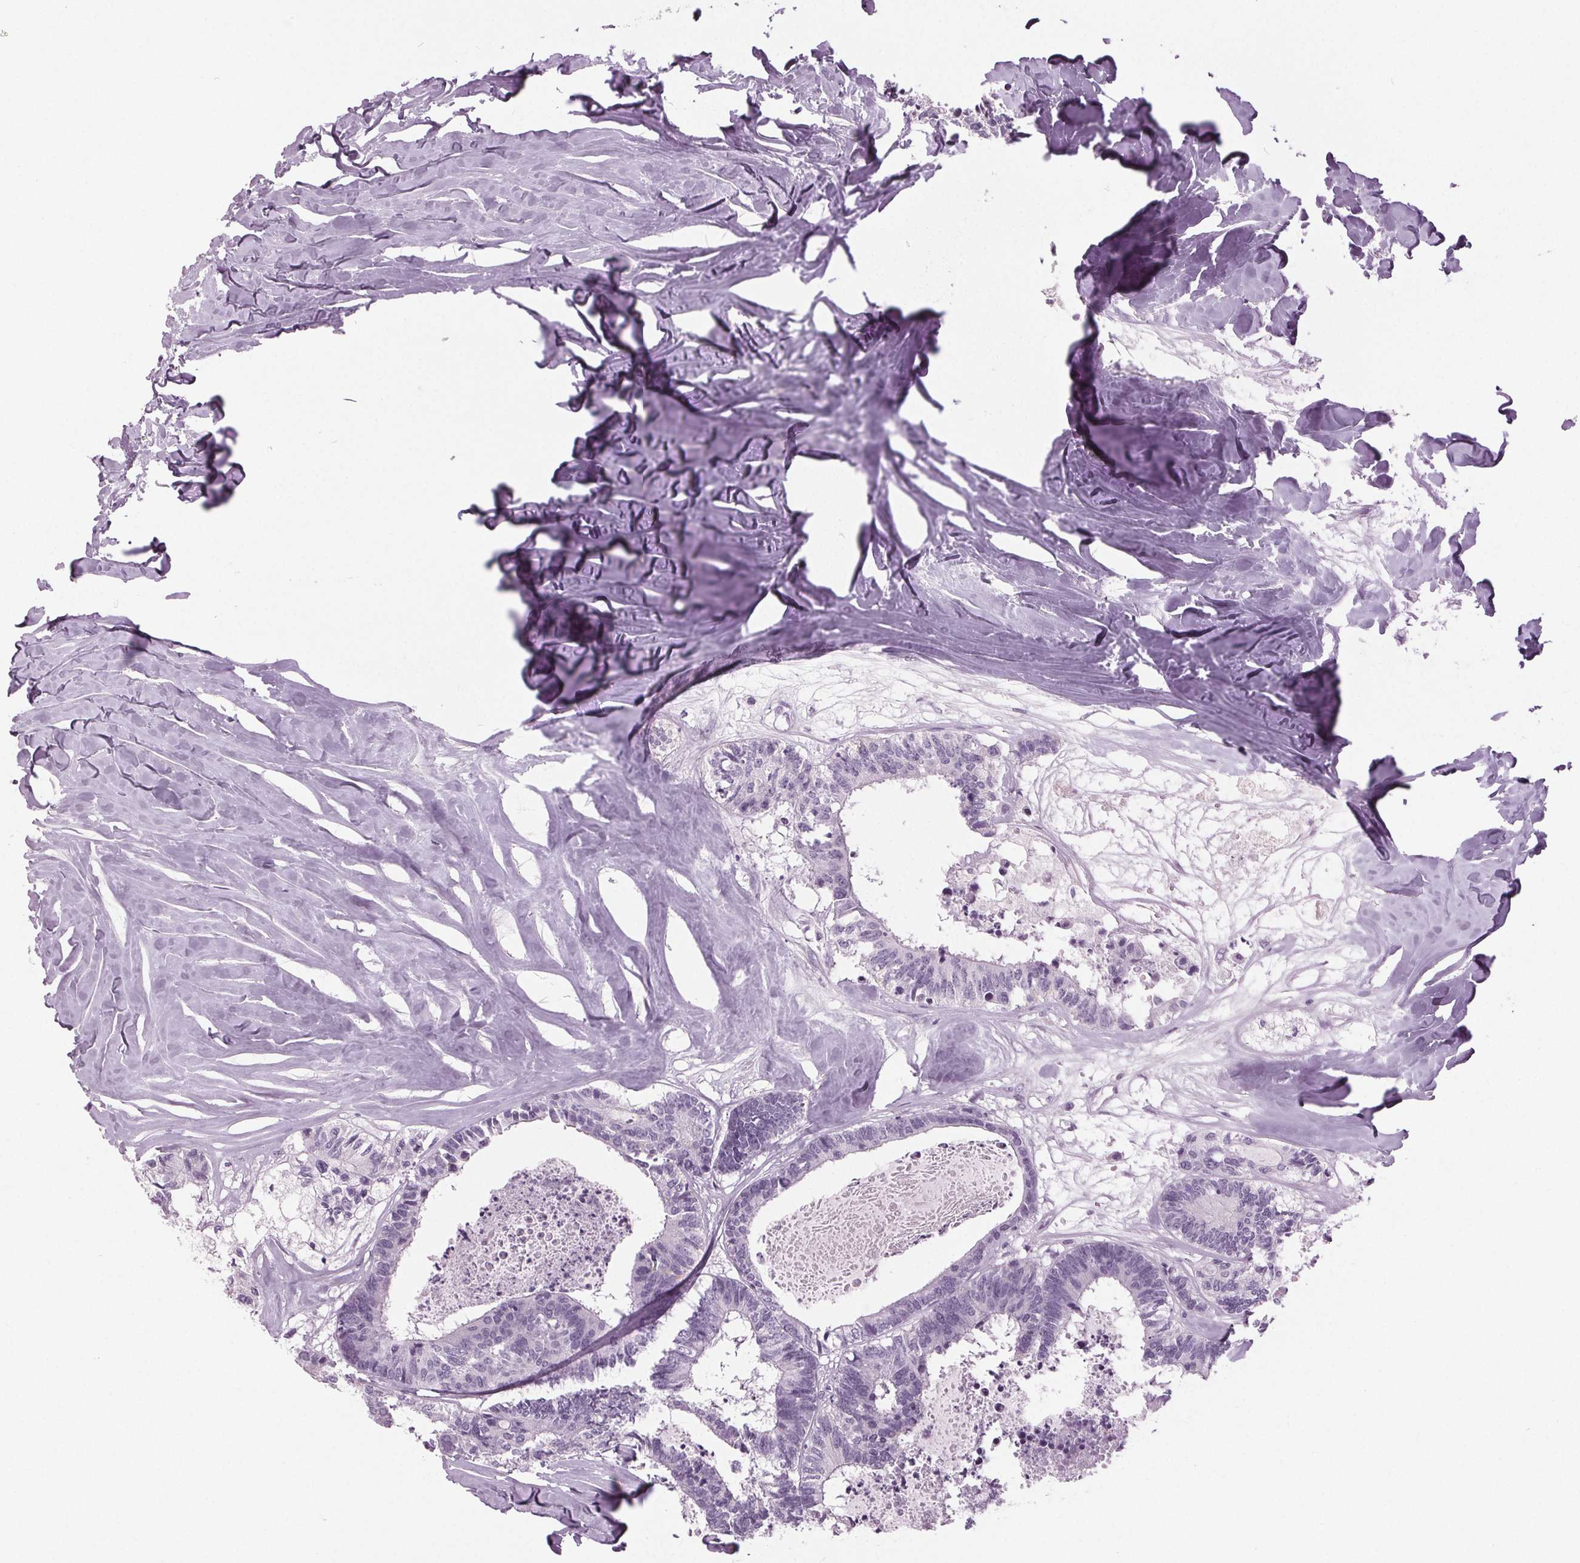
{"staining": {"intensity": "negative", "quantity": "none", "location": "none"}, "tissue": "colorectal cancer", "cell_type": "Tumor cells", "image_type": "cancer", "snomed": [{"axis": "morphology", "description": "Adenocarcinoma, NOS"}, {"axis": "topography", "description": "Colon"}, {"axis": "topography", "description": "Rectum"}], "caption": "Tumor cells show no significant positivity in adenocarcinoma (colorectal).", "gene": "DNAH12", "patient": {"sex": "male", "age": 57}}